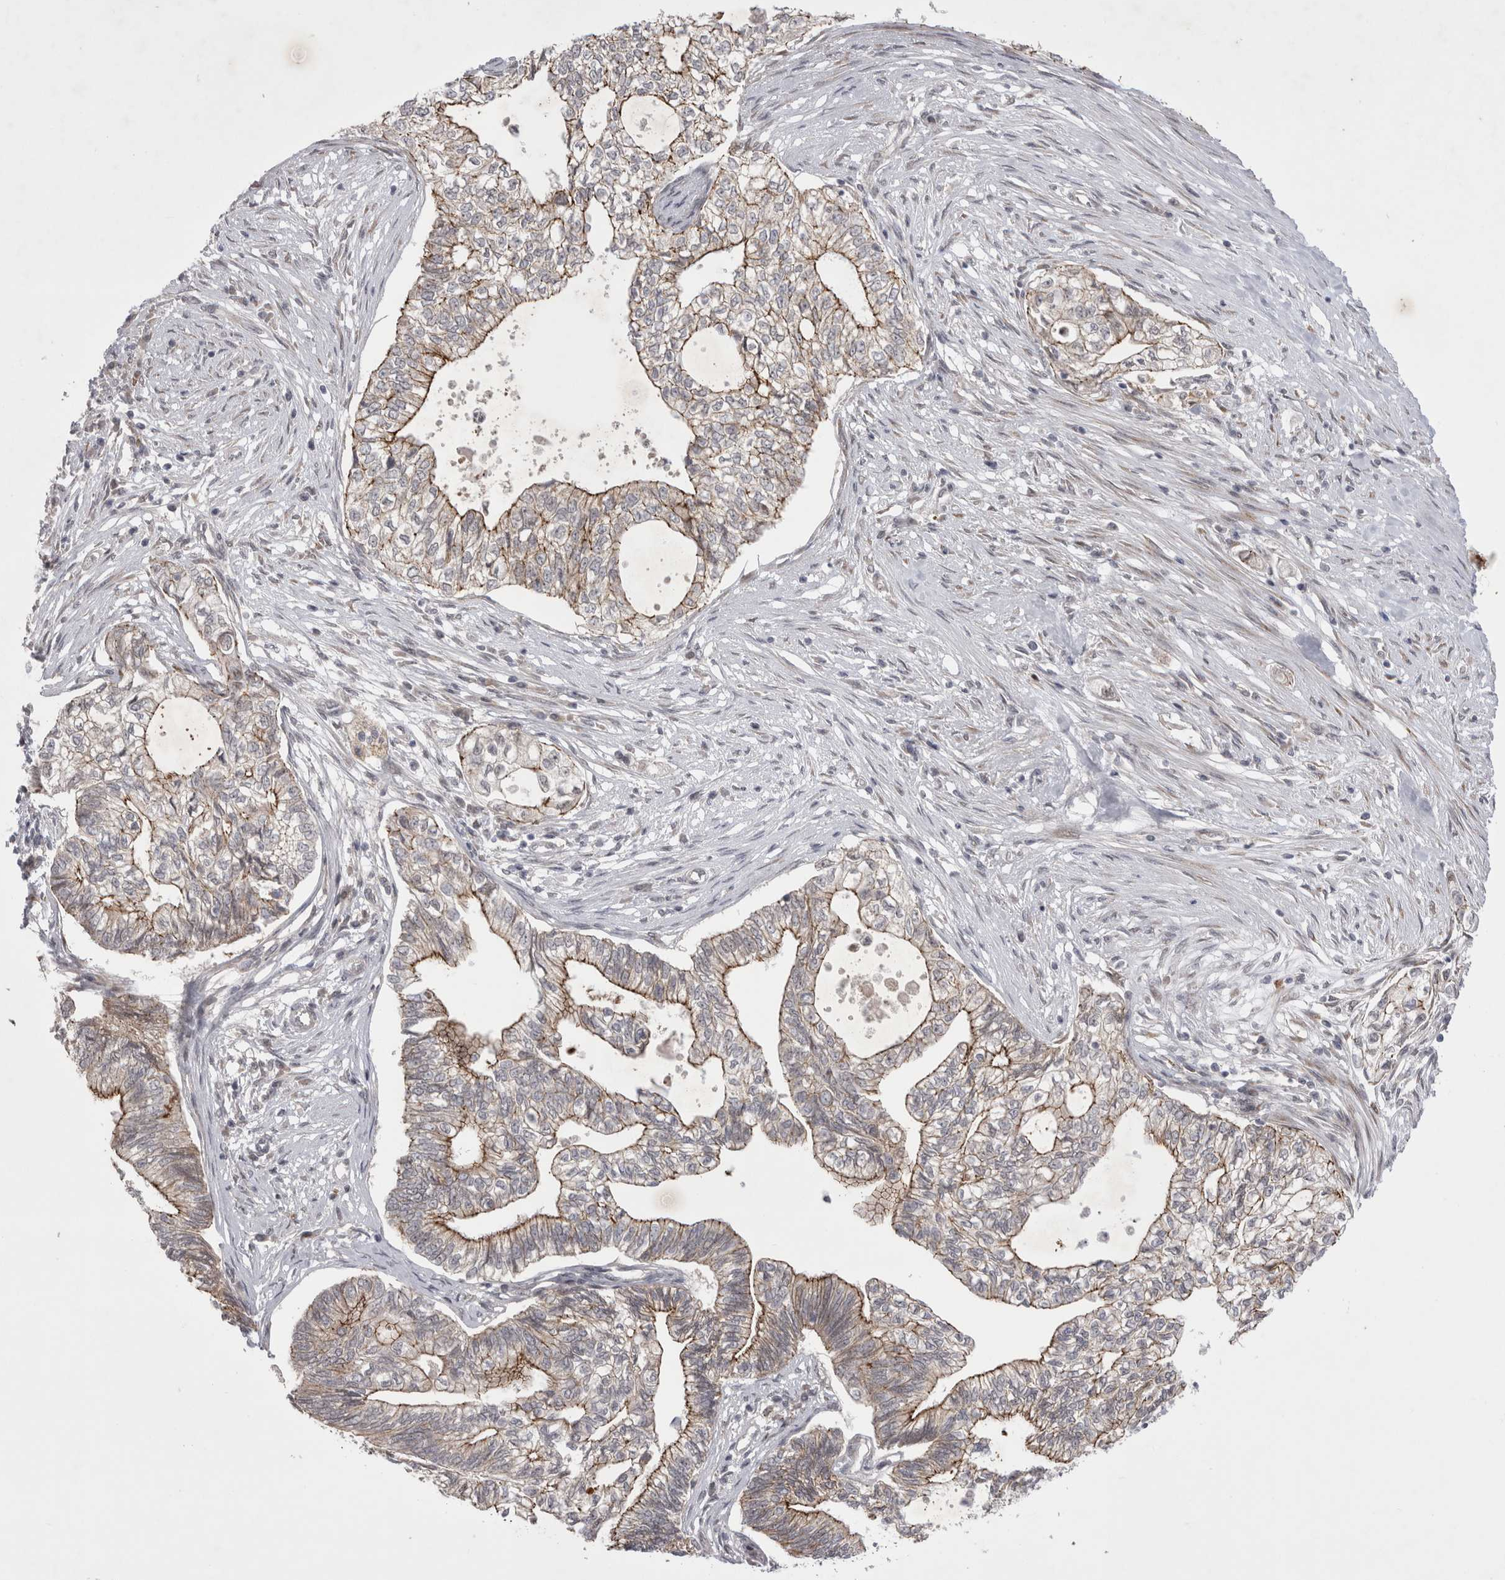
{"staining": {"intensity": "moderate", "quantity": "25%-75%", "location": "cytoplasmic/membranous"}, "tissue": "pancreatic cancer", "cell_type": "Tumor cells", "image_type": "cancer", "snomed": [{"axis": "morphology", "description": "Adenocarcinoma, NOS"}, {"axis": "topography", "description": "Pancreas"}], "caption": "Adenocarcinoma (pancreatic) tissue shows moderate cytoplasmic/membranous positivity in about 25%-75% of tumor cells, visualized by immunohistochemistry. Nuclei are stained in blue.", "gene": "NENF", "patient": {"sex": "male", "age": 72}}